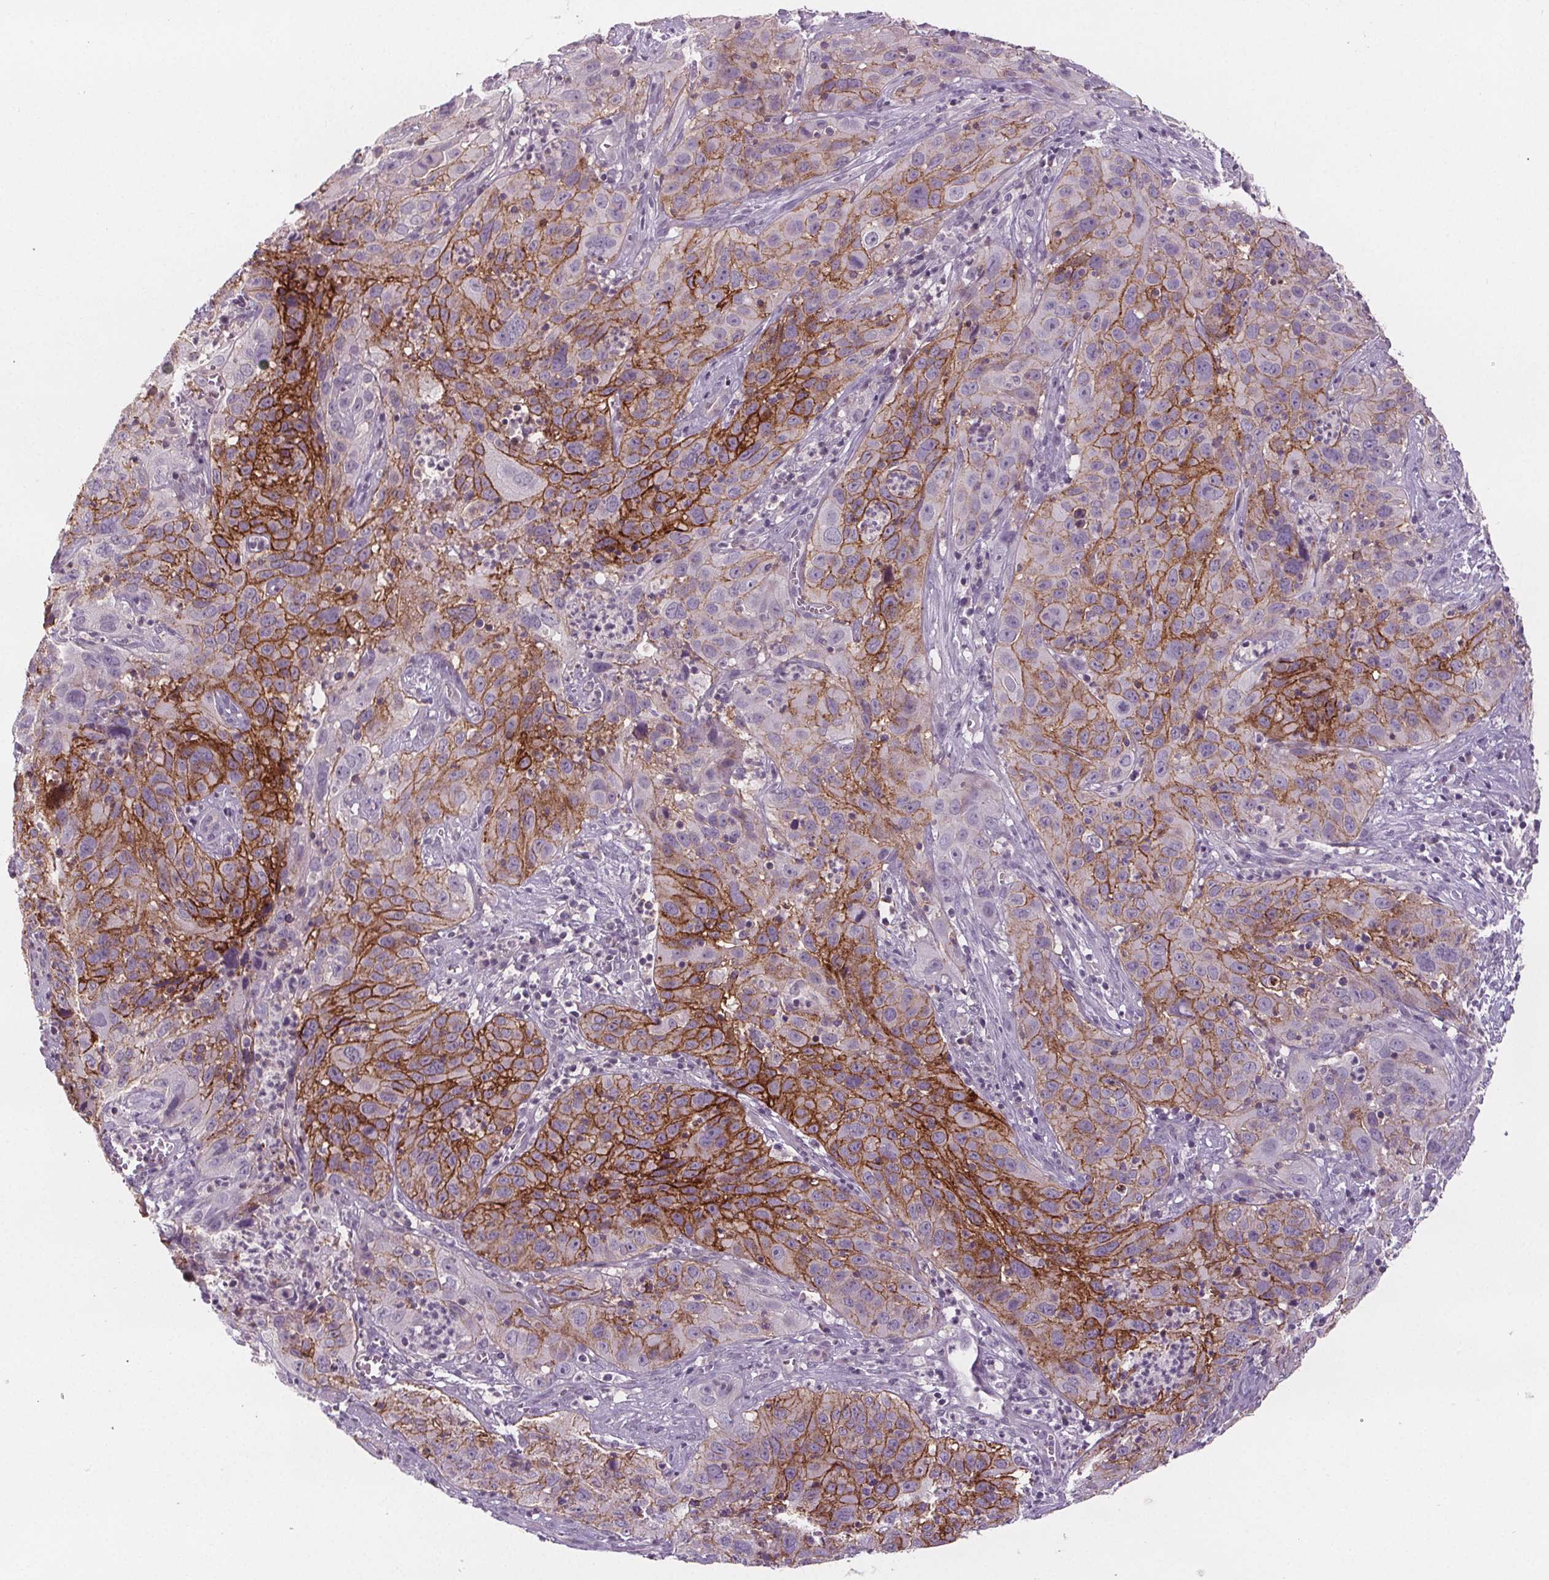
{"staining": {"intensity": "strong", "quantity": "25%-75%", "location": "cytoplasmic/membranous"}, "tissue": "cervical cancer", "cell_type": "Tumor cells", "image_type": "cancer", "snomed": [{"axis": "morphology", "description": "Squamous cell carcinoma, NOS"}, {"axis": "topography", "description": "Cervix"}], "caption": "High-power microscopy captured an immunohistochemistry image of cervical cancer (squamous cell carcinoma), revealing strong cytoplasmic/membranous staining in approximately 25%-75% of tumor cells.", "gene": "ATP1A1", "patient": {"sex": "female", "age": 32}}